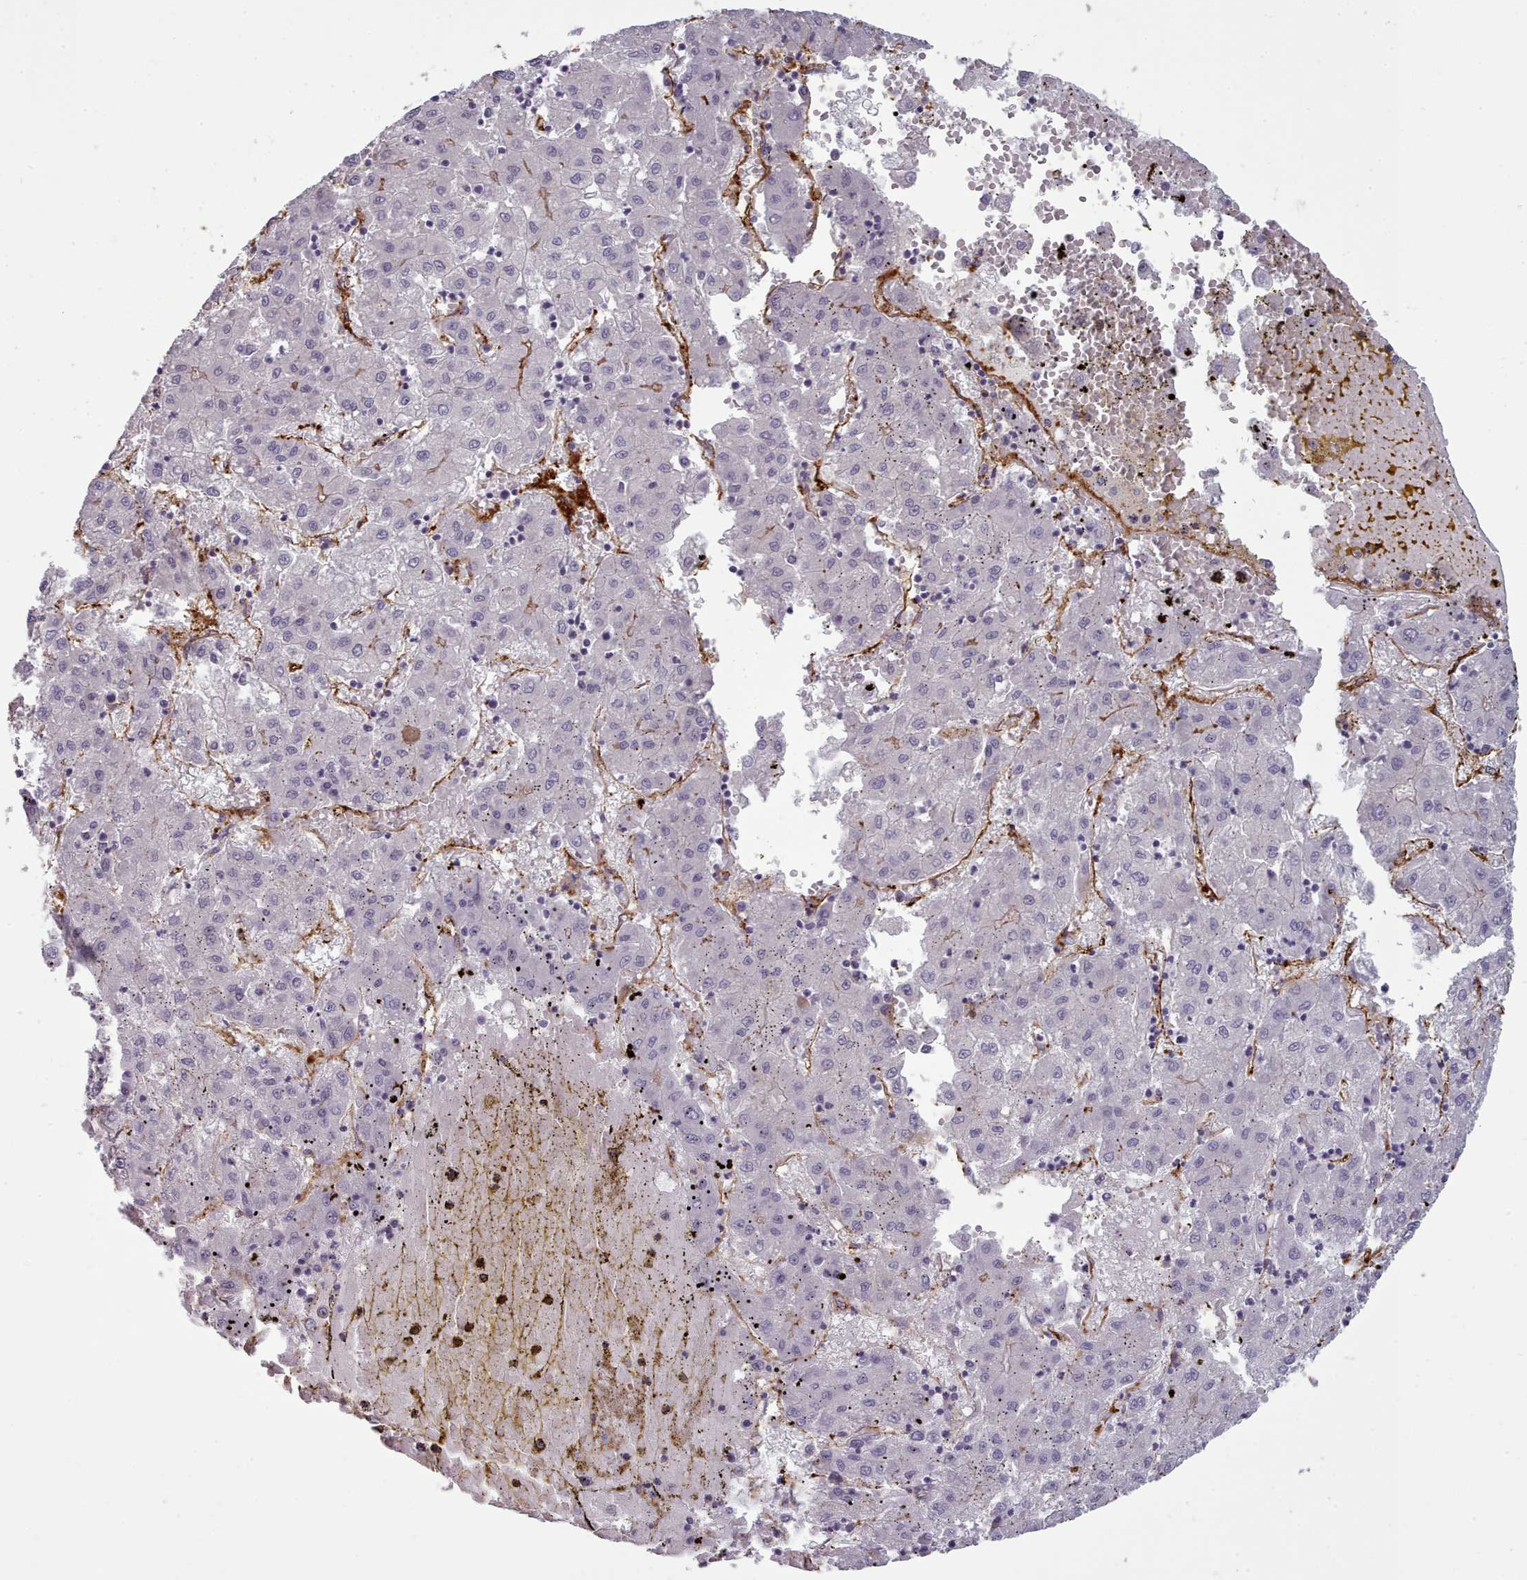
{"staining": {"intensity": "negative", "quantity": "none", "location": "none"}, "tissue": "liver cancer", "cell_type": "Tumor cells", "image_type": "cancer", "snomed": [{"axis": "morphology", "description": "Carcinoma, Hepatocellular, NOS"}, {"axis": "topography", "description": "Liver"}], "caption": "Hepatocellular carcinoma (liver) was stained to show a protein in brown. There is no significant expression in tumor cells.", "gene": "CD300LF", "patient": {"sex": "male", "age": 72}}